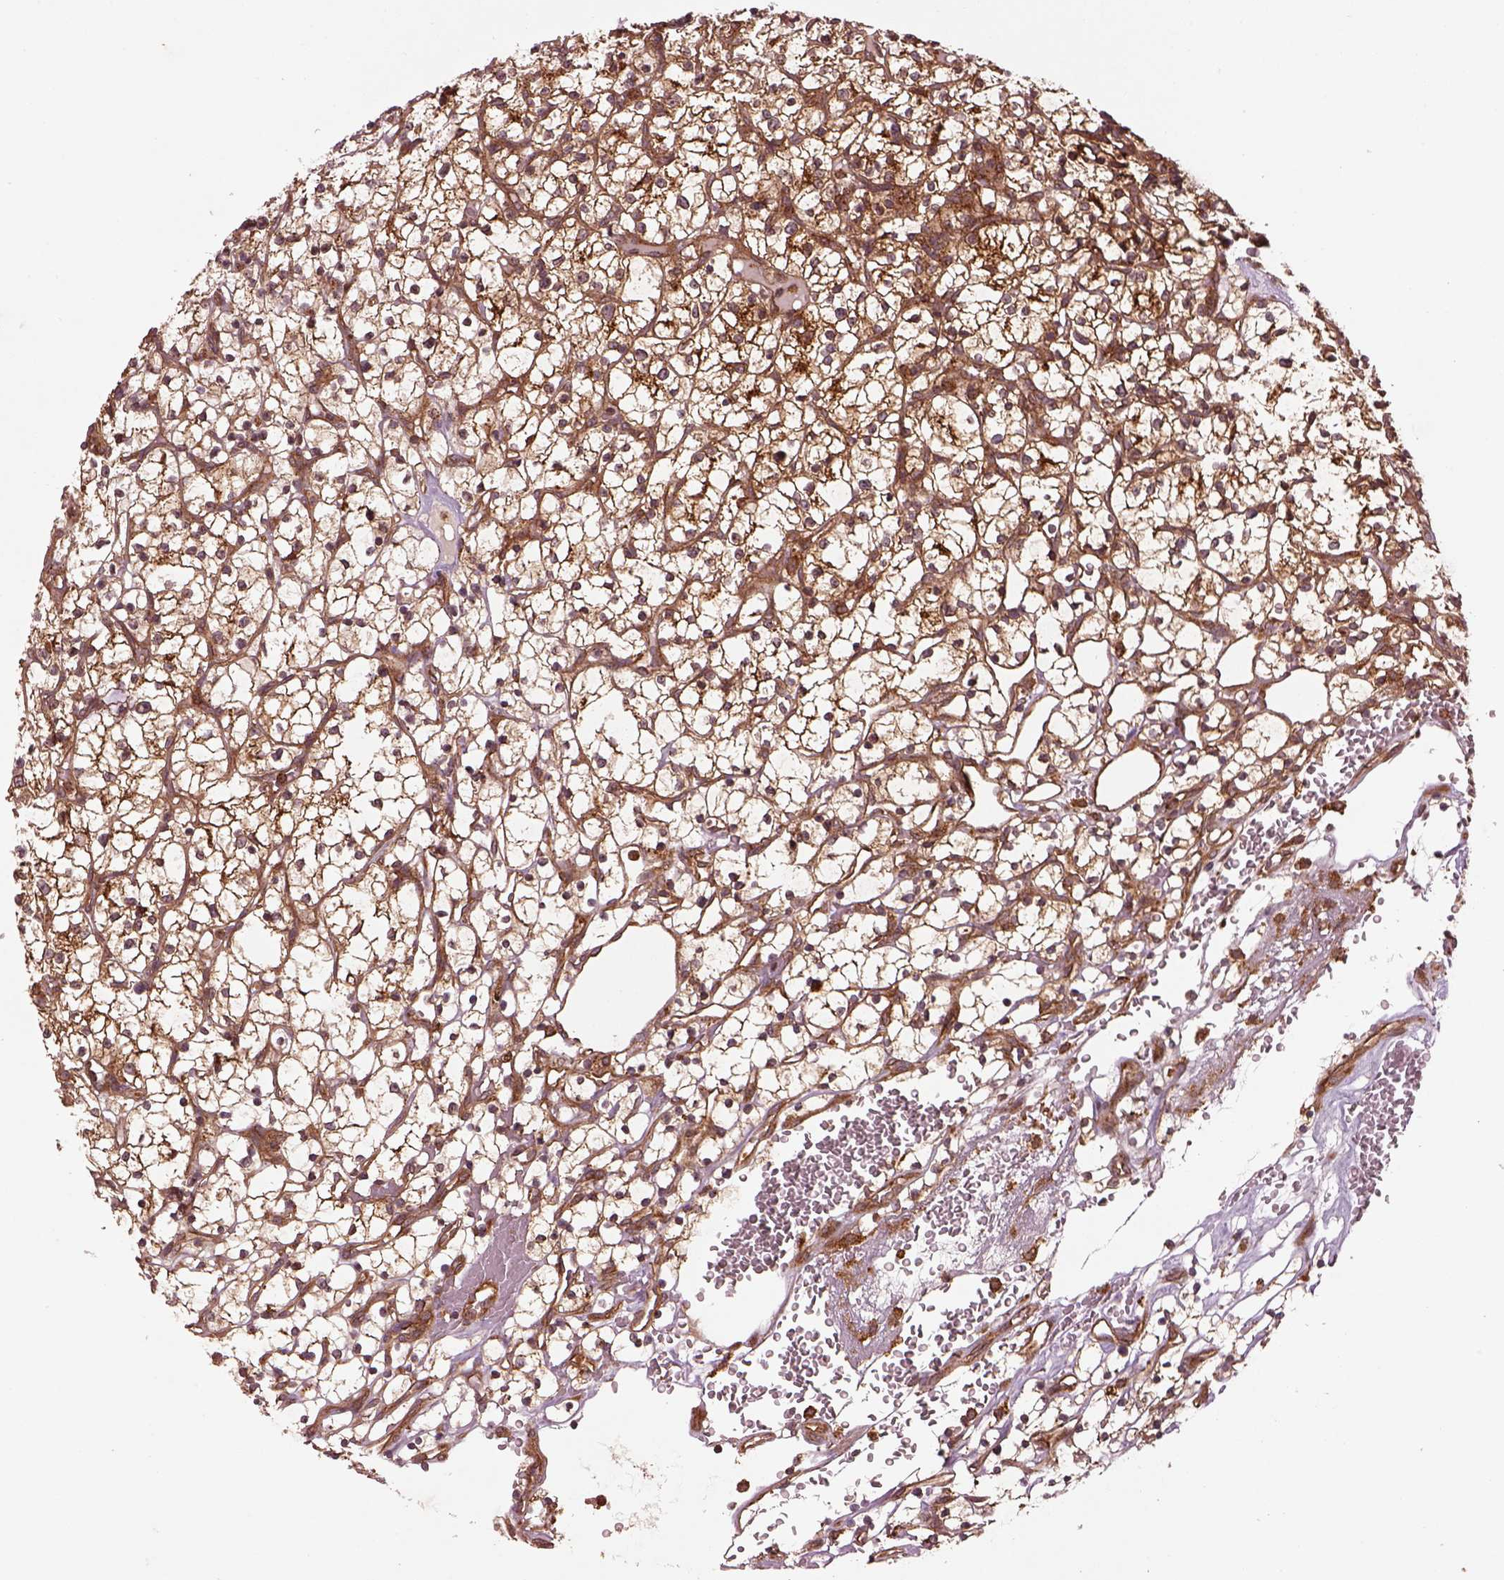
{"staining": {"intensity": "strong", "quantity": ">75%", "location": "cytoplasmic/membranous"}, "tissue": "renal cancer", "cell_type": "Tumor cells", "image_type": "cancer", "snomed": [{"axis": "morphology", "description": "Adenocarcinoma, NOS"}, {"axis": "topography", "description": "Kidney"}], "caption": "Immunohistochemistry (IHC) of human renal cancer demonstrates high levels of strong cytoplasmic/membranous staining in about >75% of tumor cells.", "gene": "WASHC2A", "patient": {"sex": "female", "age": 64}}